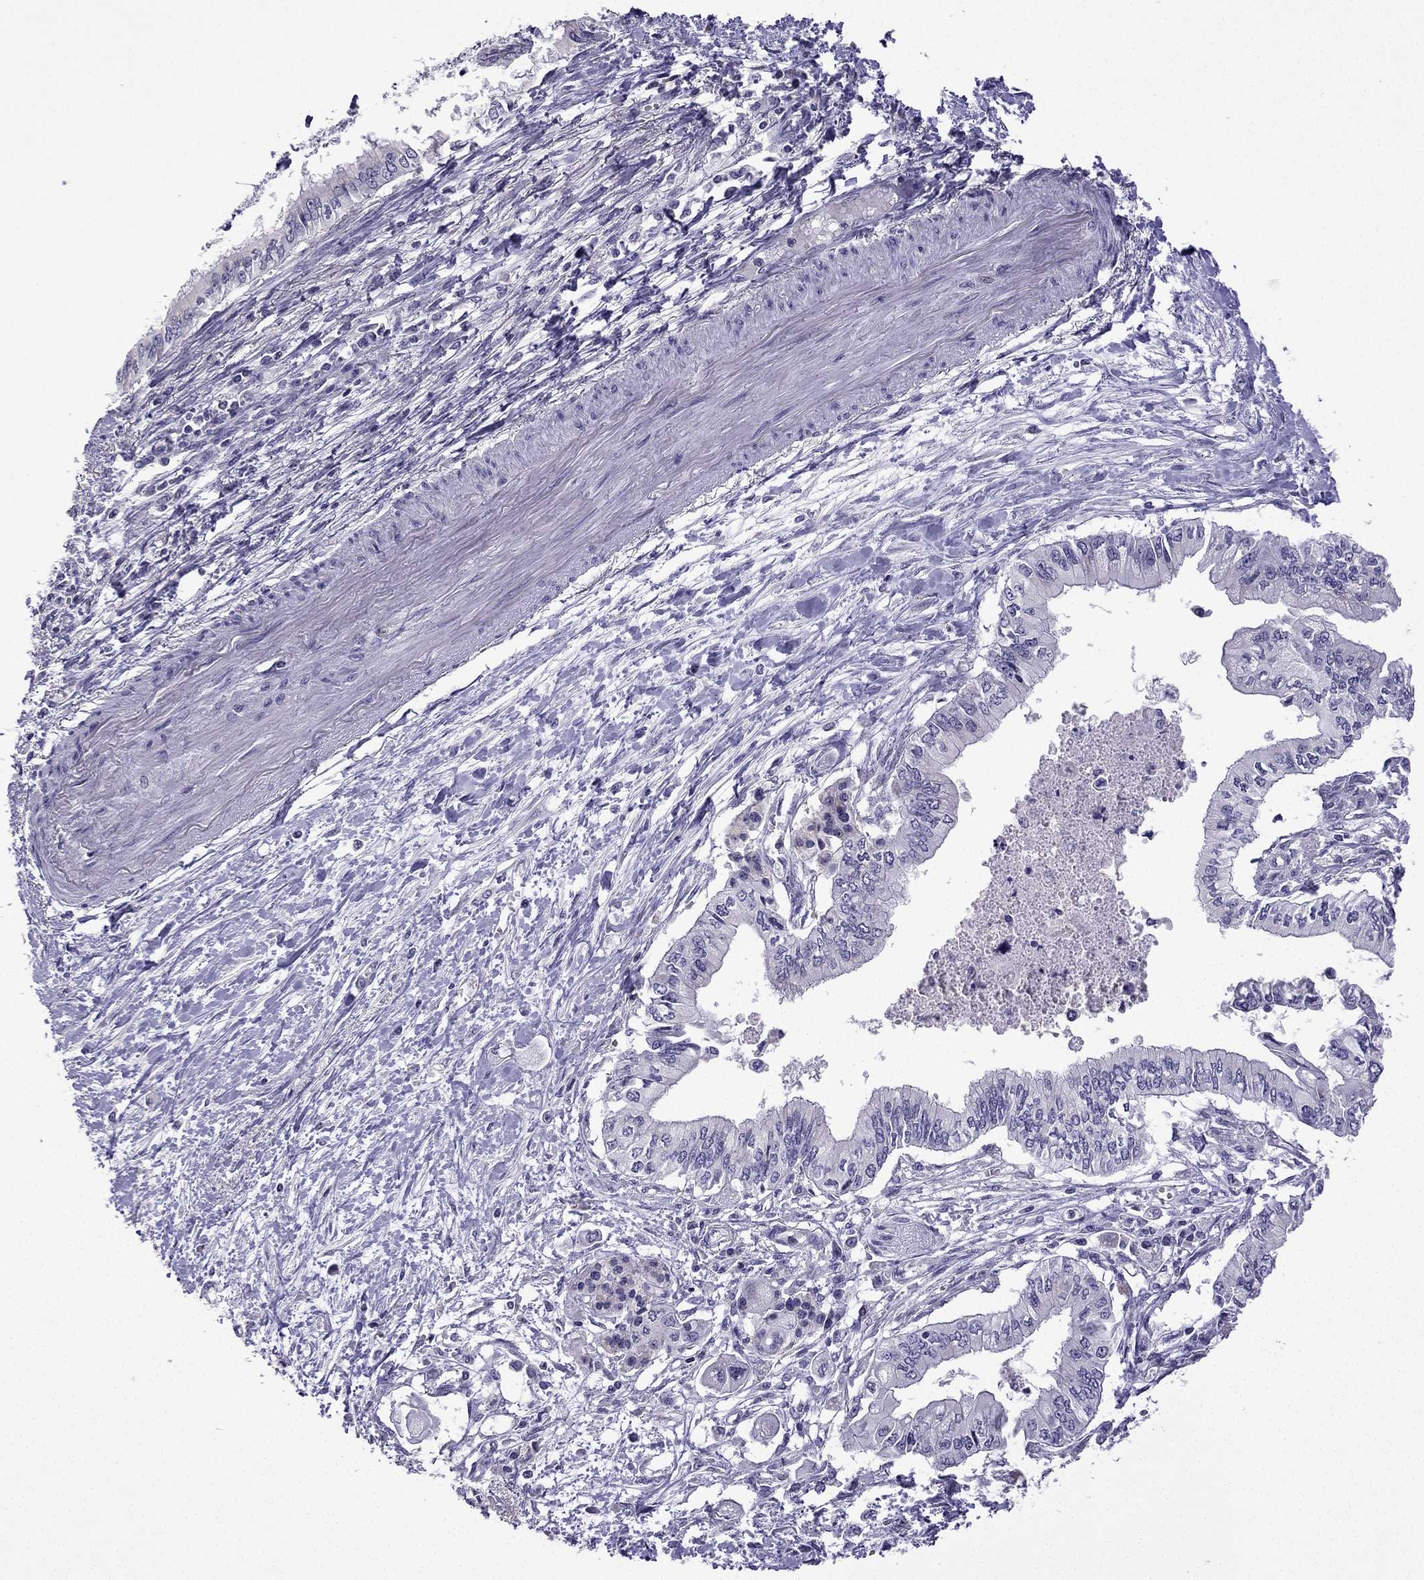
{"staining": {"intensity": "negative", "quantity": "none", "location": "none"}, "tissue": "pancreatic cancer", "cell_type": "Tumor cells", "image_type": "cancer", "snomed": [{"axis": "morphology", "description": "Adenocarcinoma, NOS"}, {"axis": "topography", "description": "Pancreas"}], "caption": "Immunohistochemistry (IHC) image of neoplastic tissue: human adenocarcinoma (pancreatic) stained with DAB (3,3'-diaminobenzidine) shows no significant protein expression in tumor cells.", "gene": "TTN", "patient": {"sex": "female", "age": 61}}